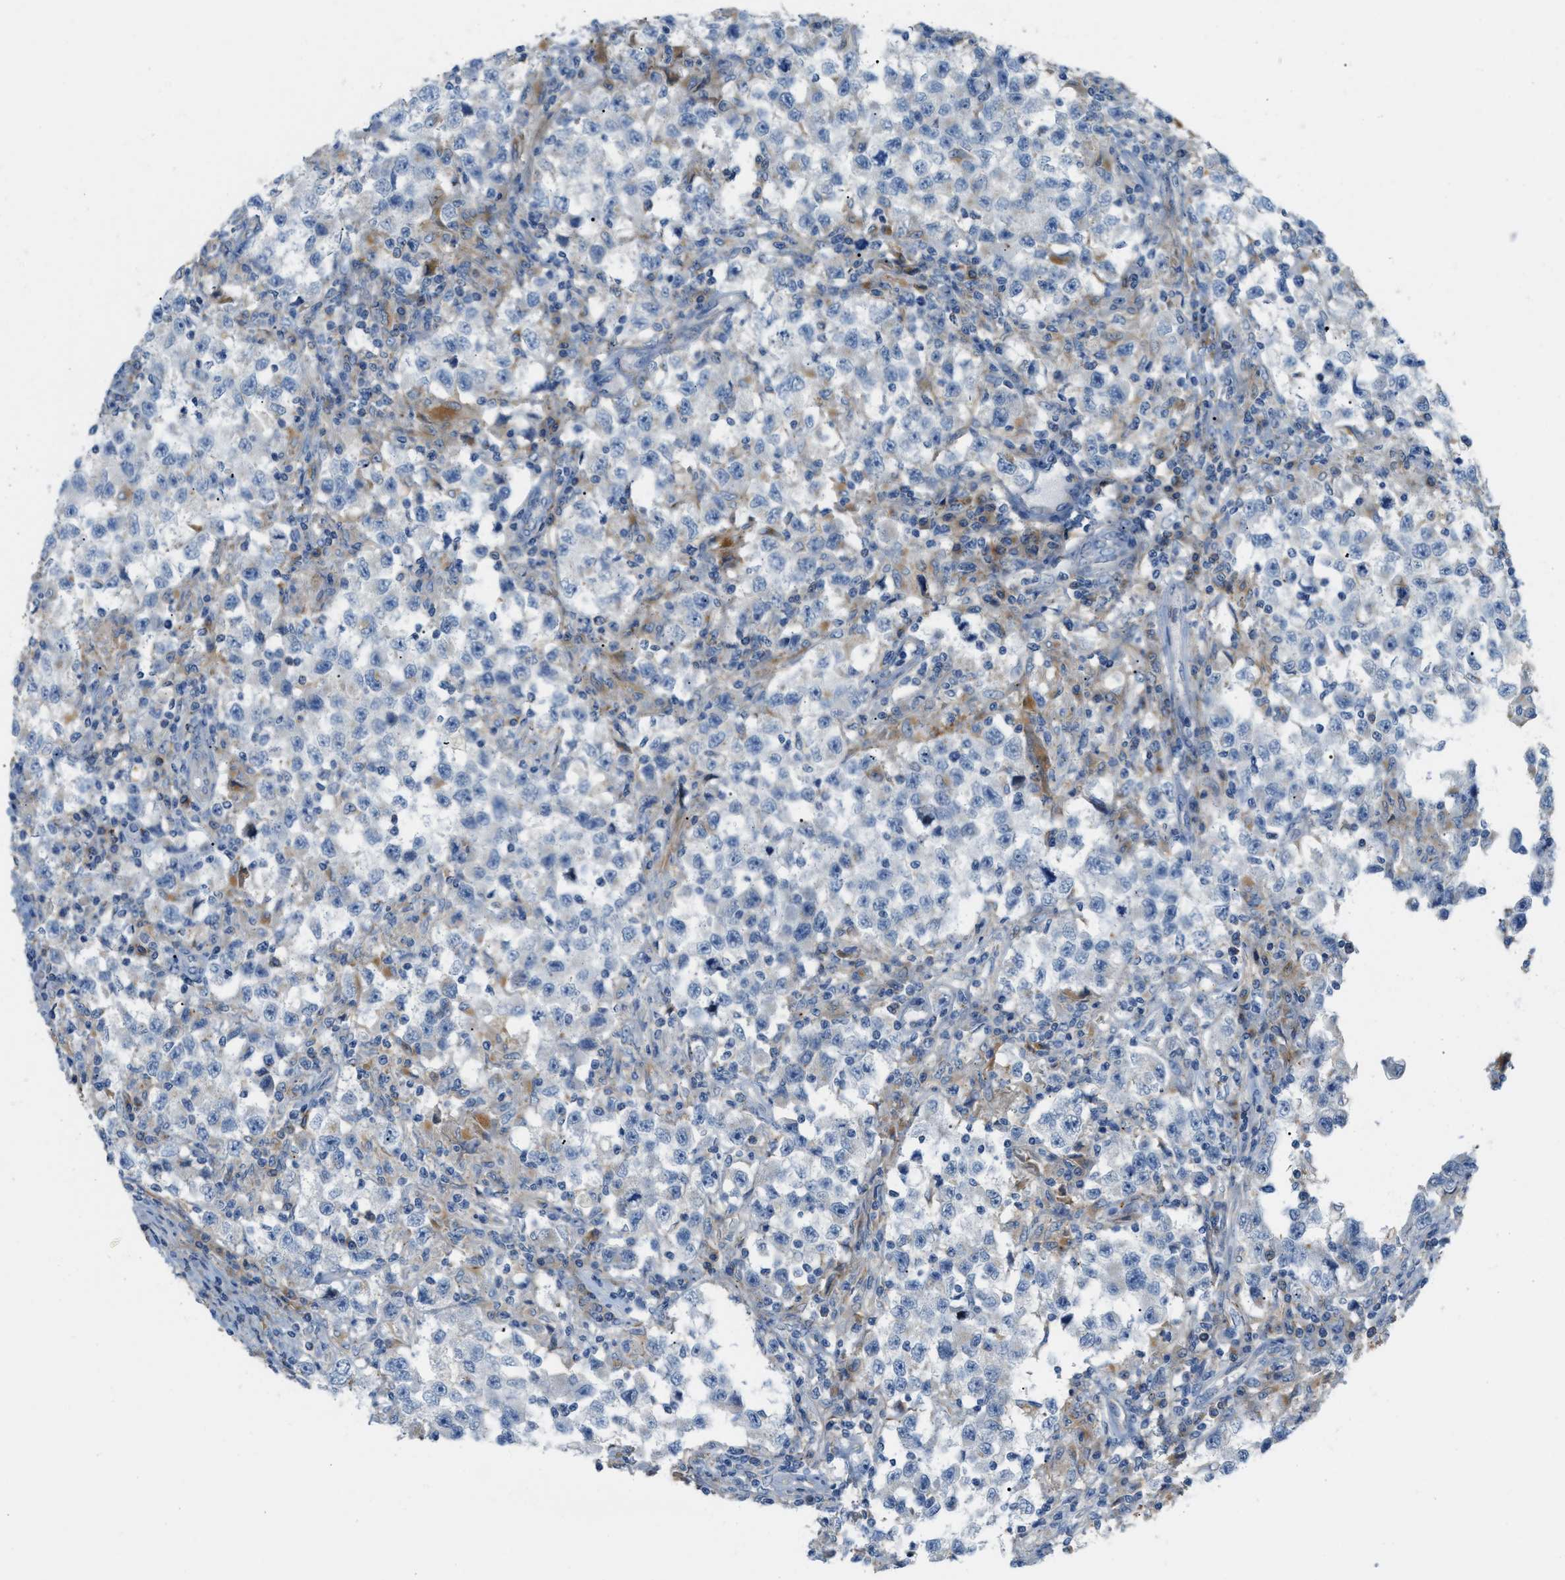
{"staining": {"intensity": "weak", "quantity": "<25%", "location": "cytoplasmic/membranous"}, "tissue": "testis cancer", "cell_type": "Tumor cells", "image_type": "cancer", "snomed": [{"axis": "morphology", "description": "Carcinoma, Embryonal, NOS"}, {"axis": "topography", "description": "Testis"}], "caption": "High magnification brightfield microscopy of testis cancer (embryonal carcinoma) stained with DAB (brown) and counterstained with hematoxylin (blue): tumor cells show no significant staining. (Stains: DAB immunohistochemistry (IHC) with hematoxylin counter stain, Microscopy: brightfield microscopy at high magnification).", "gene": "LMBRD1", "patient": {"sex": "male", "age": 21}}